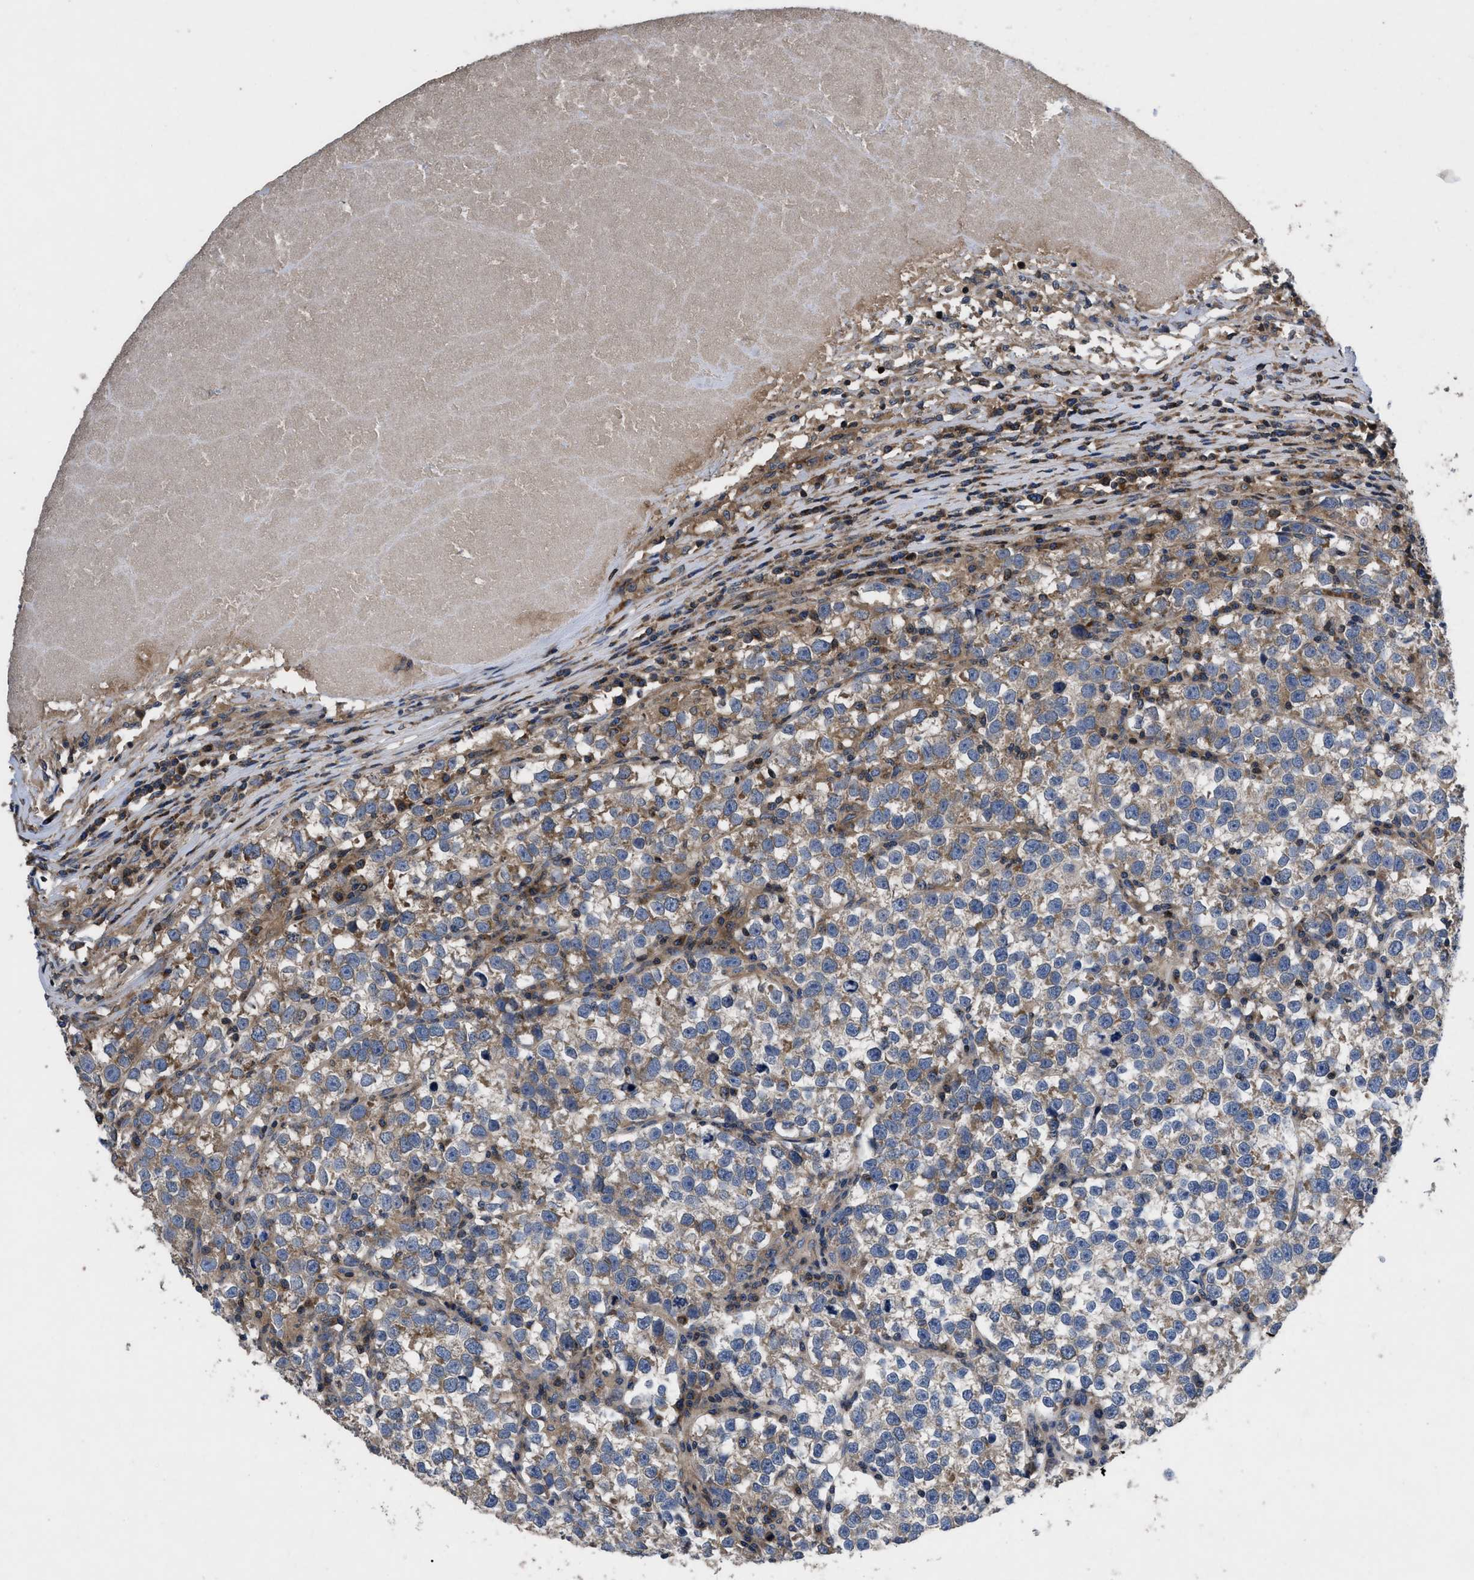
{"staining": {"intensity": "weak", "quantity": ">75%", "location": "cytoplasmic/membranous"}, "tissue": "testis cancer", "cell_type": "Tumor cells", "image_type": "cancer", "snomed": [{"axis": "morphology", "description": "Normal tissue, NOS"}, {"axis": "morphology", "description": "Seminoma, NOS"}, {"axis": "topography", "description": "Testis"}], "caption": "A micrograph showing weak cytoplasmic/membranous staining in about >75% of tumor cells in seminoma (testis), as visualized by brown immunohistochemical staining.", "gene": "YBEY", "patient": {"sex": "male", "age": 43}}